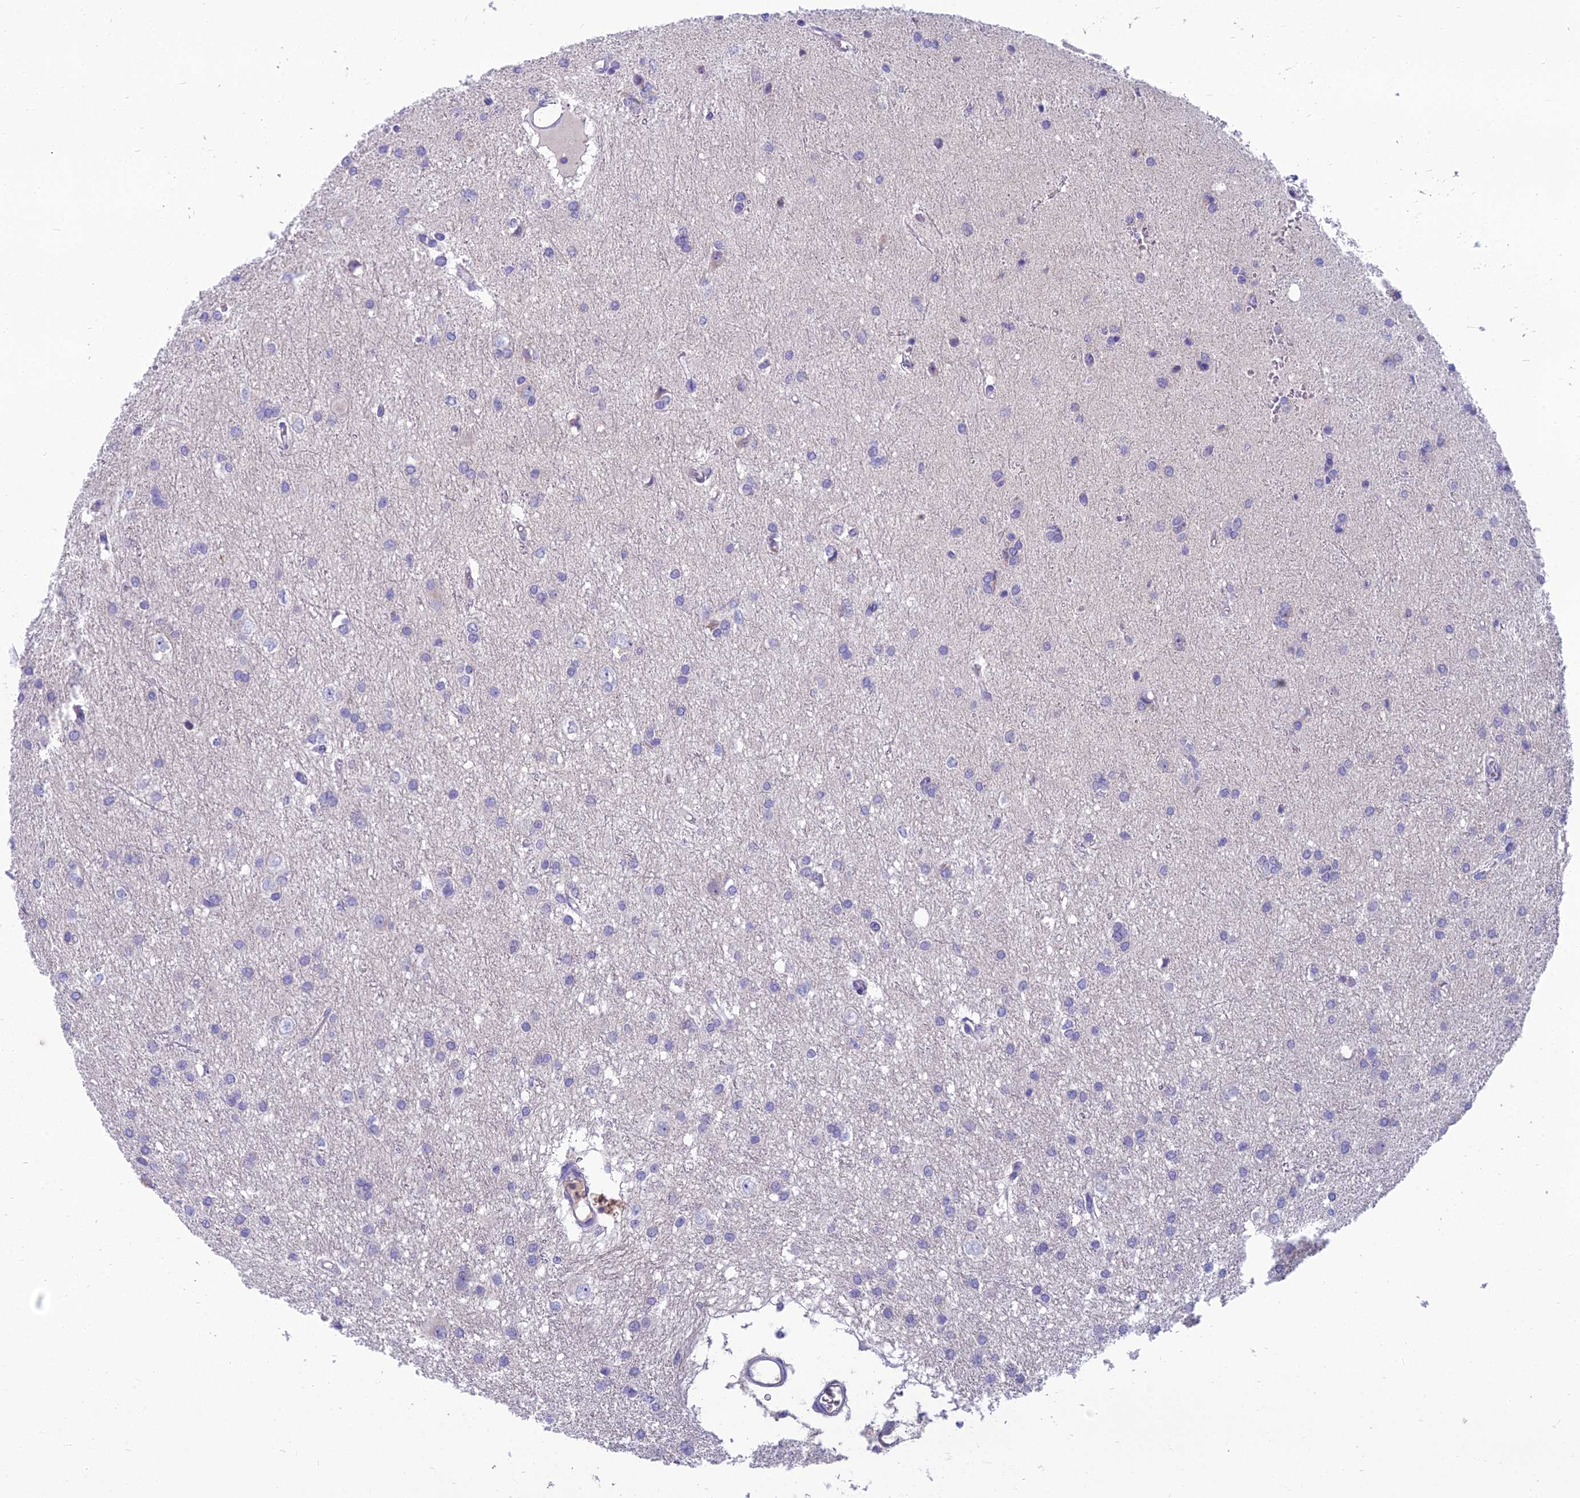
{"staining": {"intensity": "negative", "quantity": "none", "location": "none"}, "tissue": "glioma", "cell_type": "Tumor cells", "image_type": "cancer", "snomed": [{"axis": "morphology", "description": "Glioma, malignant, High grade"}, {"axis": "topography", "description": "Brain"}], "caption": "There is no significant expression in tumor cells of glioma.", "gene": "SPTLC3", "patient": {"sex": "female", "age": 50}}